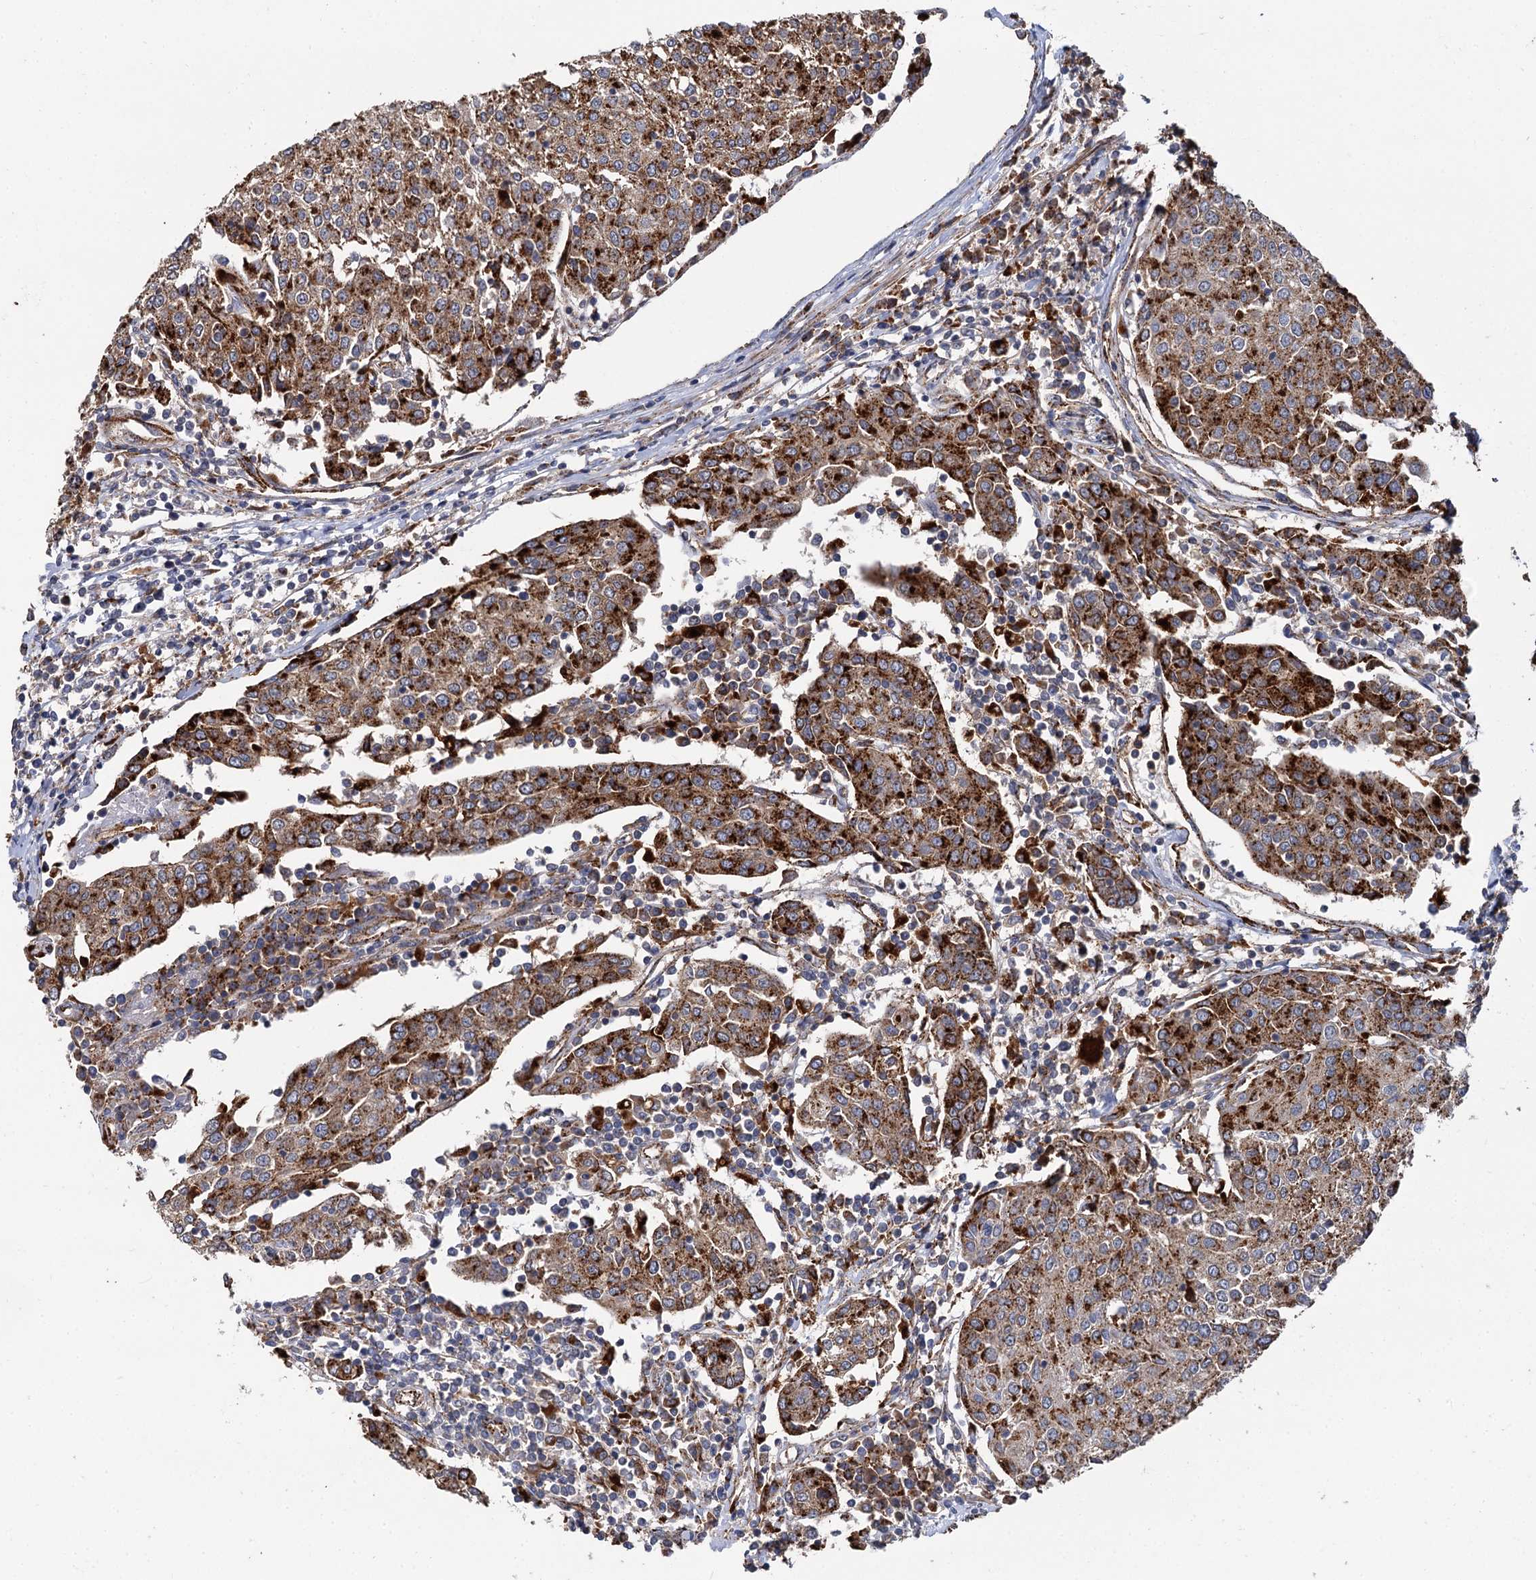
{"staining": {"intensity": "strong", "quantity": ">75%", "location": "cytoplasmic/membranous"}, "tissue": "urothelial cancer", "cell_type": "Tumor cells", "image_type": "cancer", "snomed": [{"axis": "morphology", "description": "Urothelial carcinoma, High grade"}, {"axis": "topography", "description": "Urinary bladder"}], "caption": "High-grade urothelial carcinoma stained with immunohistochemistry shows strong cytoplasmic/membranous expression in about >75% of tumor cells.", "gene": "GBA1", "patient": {"sex": "female", "age": 85}}